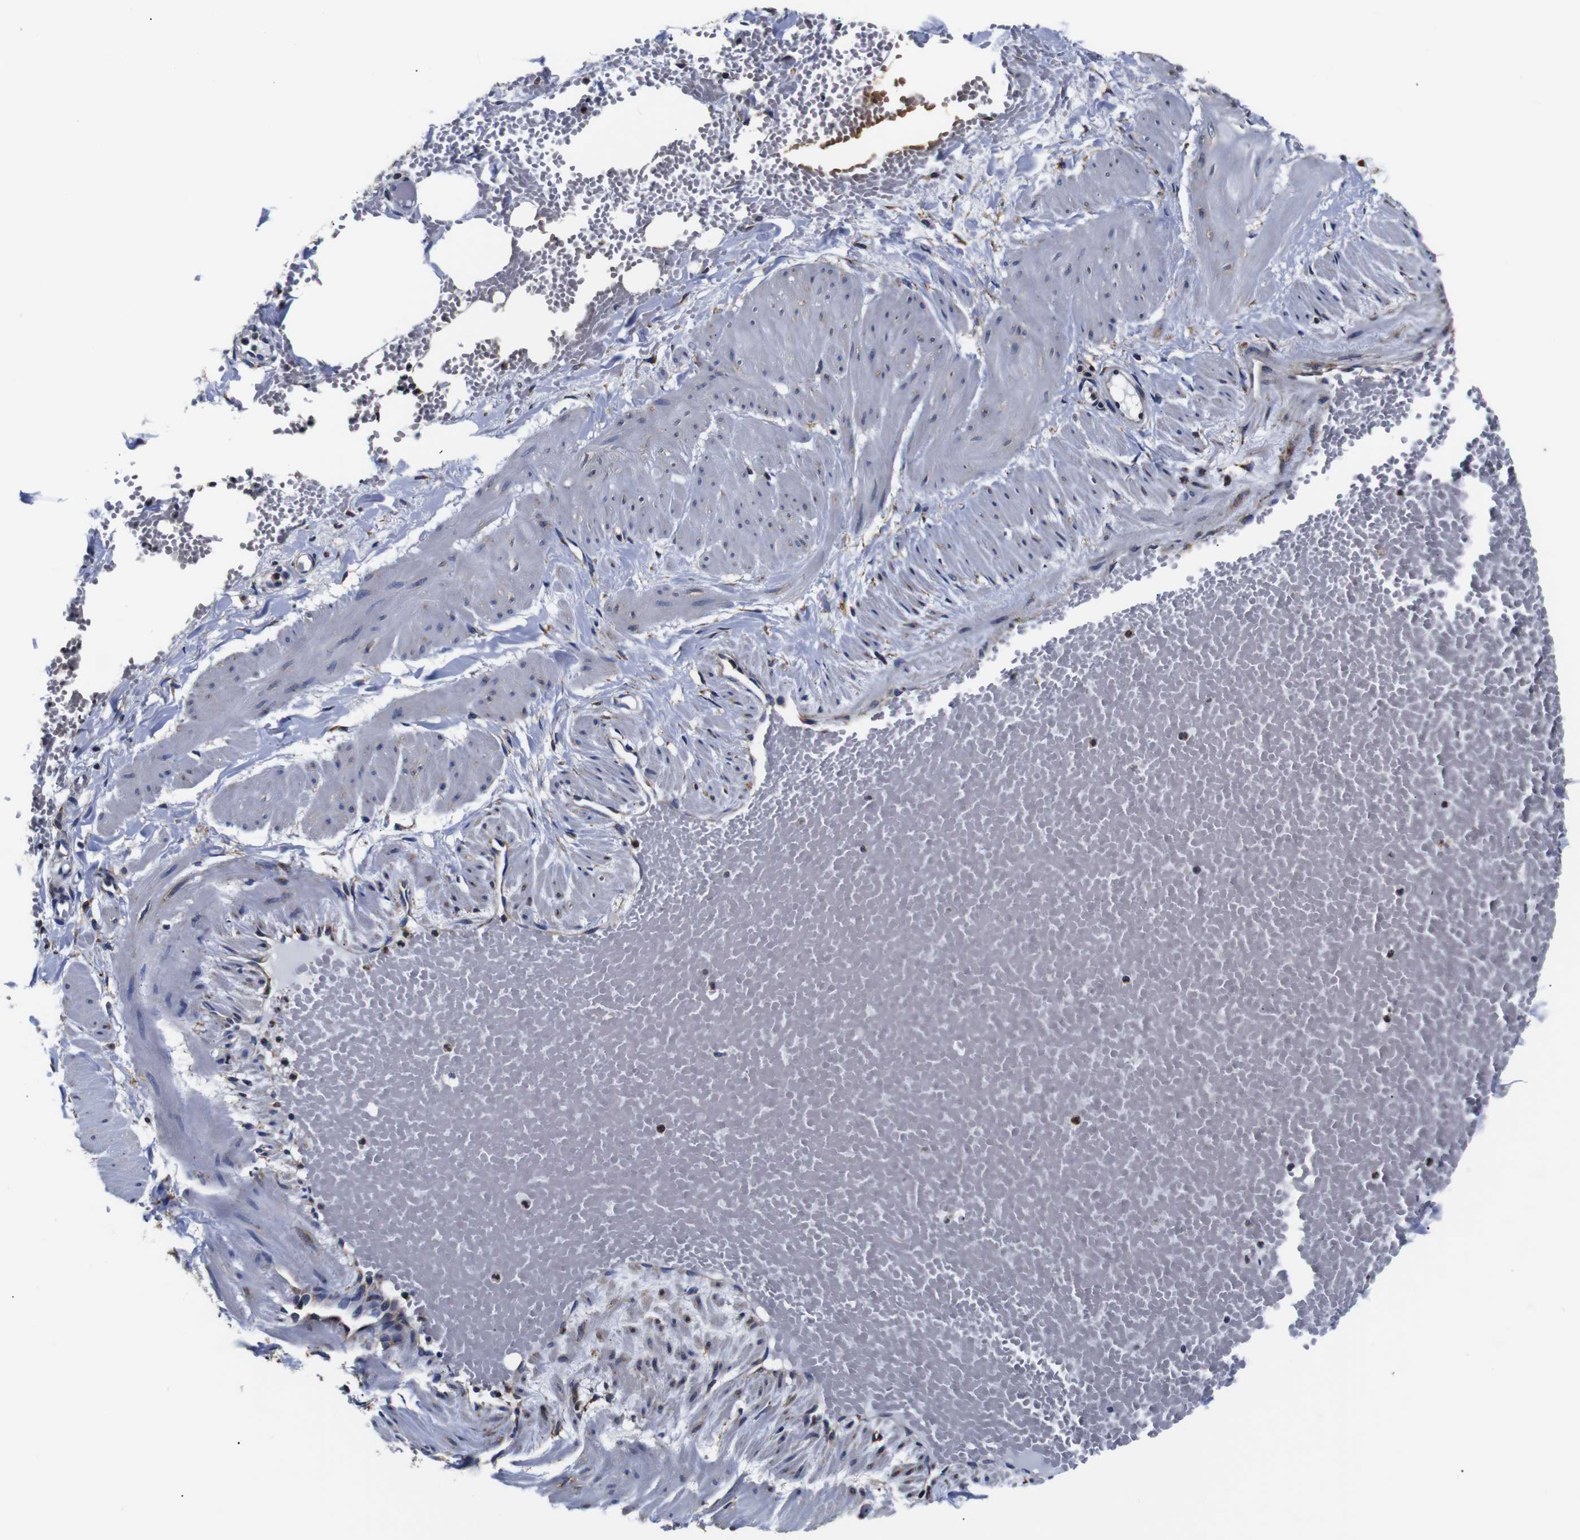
{"staining": {"intensity": "moderate", "quantity": ">75%", "location": "cytoplasmic/membranous"}, "tissue": "adipose tissue", "cell_type": "Adipocytes", "image_type": "normal", "snomed": [{"axis": "morphology", "description": "Normal tissue, NOS"}, {"axis": "topography", "description": "Soft tissue"}, {"axis": "topography", "description": "Vascular tissue"}], "caption": "The histopathology image shows immunohistochemical staining of unremarkable adipose tissue. There is moderate cytoplasmic/membranous expression is appreciated in approximately >75% of adipocytes.", "gene": "PPIB", "patient": {"sex": "female", "age": 35}}